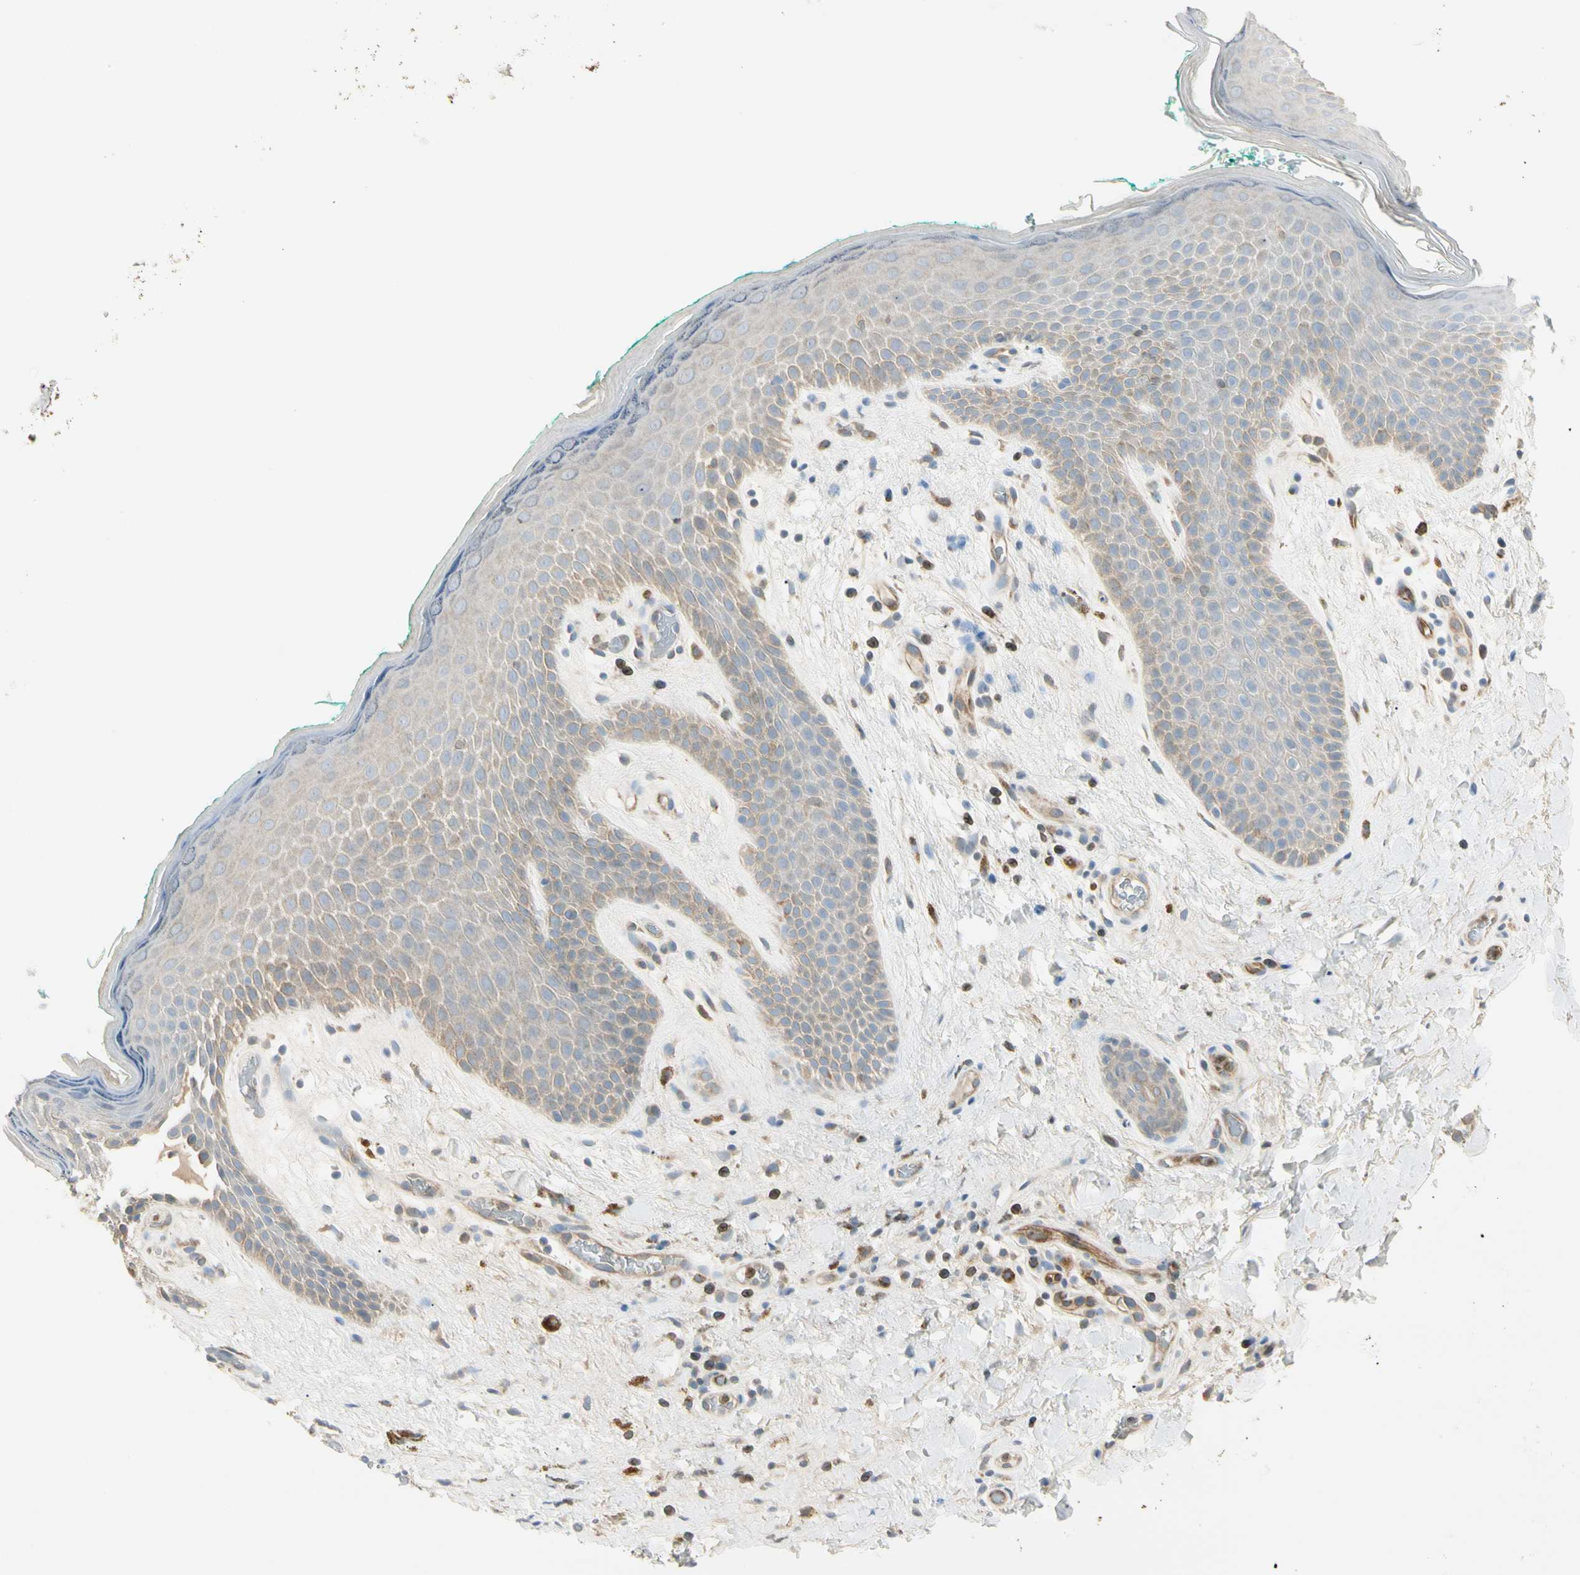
{"staining": {"intensity": "weak", "quantity": "25%-75%", "location": "cytoplasmic/membranous"}, "tissue": "skin", "cell_type": "Epidermal cells", "image_type": "normal", "snomed": [{"axis": "morphology", "description": "Normal tissue, NOS"}, {"axis": "topography", "description": "Anal"}], "caption": "Immunohistochemical staining of unremarkable human skin exhibits weak cytoplasmic/membranous protein expression in about 25%-75% of epidermal cells. The staining is performed using DAB (3,3'-diaminobenzidine) brown chromogen to label protein expression. The nuclei are counter-stained blue using hematoxylin.", "gene": "LPCAT2", "patient": {"sex": "male", "age": 74}}